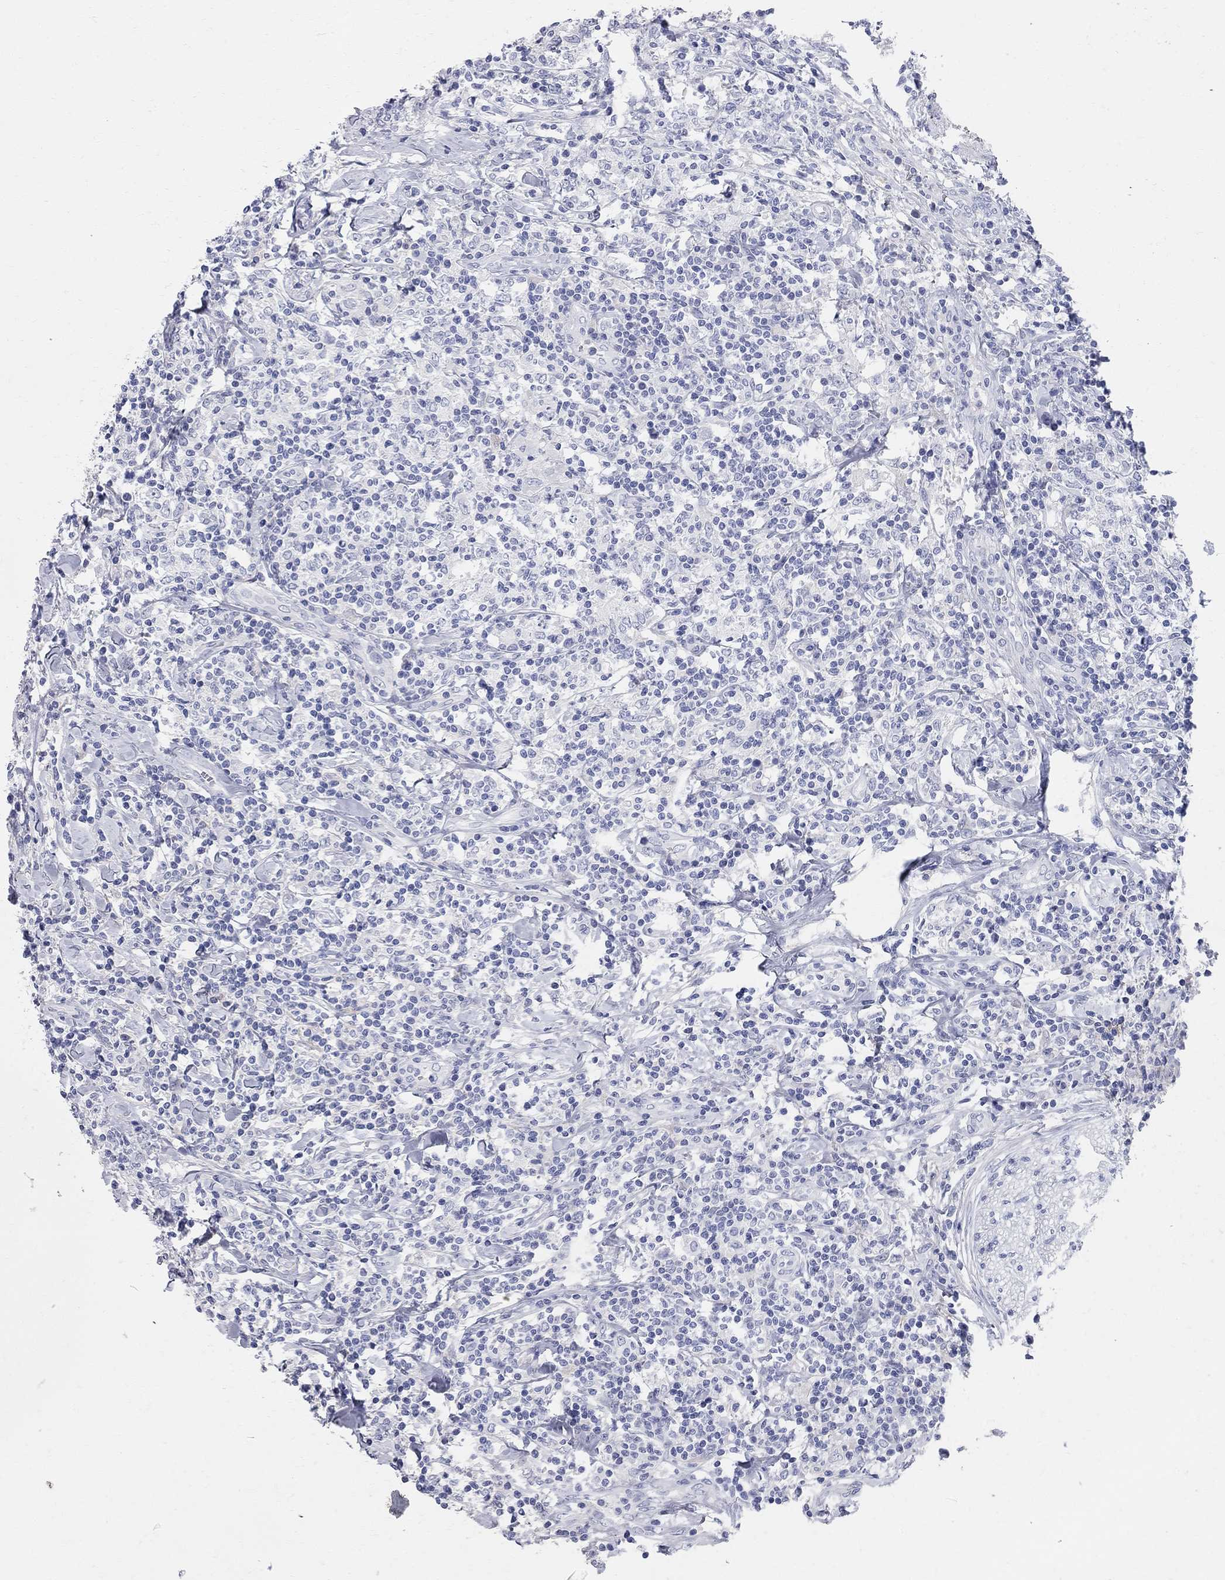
{"staining": {"intensity": "negative", "quantity": "none", "location": "none"}, "tissue": "lymphoma", "cell_type": "Tumor cells", "image_type": "cancer", "snomed": [{"axis": "morphology", "description": "Malignant lymphoma, non-Hodgkin's type, High grade"}, {"axis": "topography", "description": "Lymph node"}], "caption": "An image of human high-grade malignant lymphoma, non-Hodgkin's type is negative for staining in tumor cells.", "gene": "AOX1", "patient": {"sex": "female", "age": 84}}